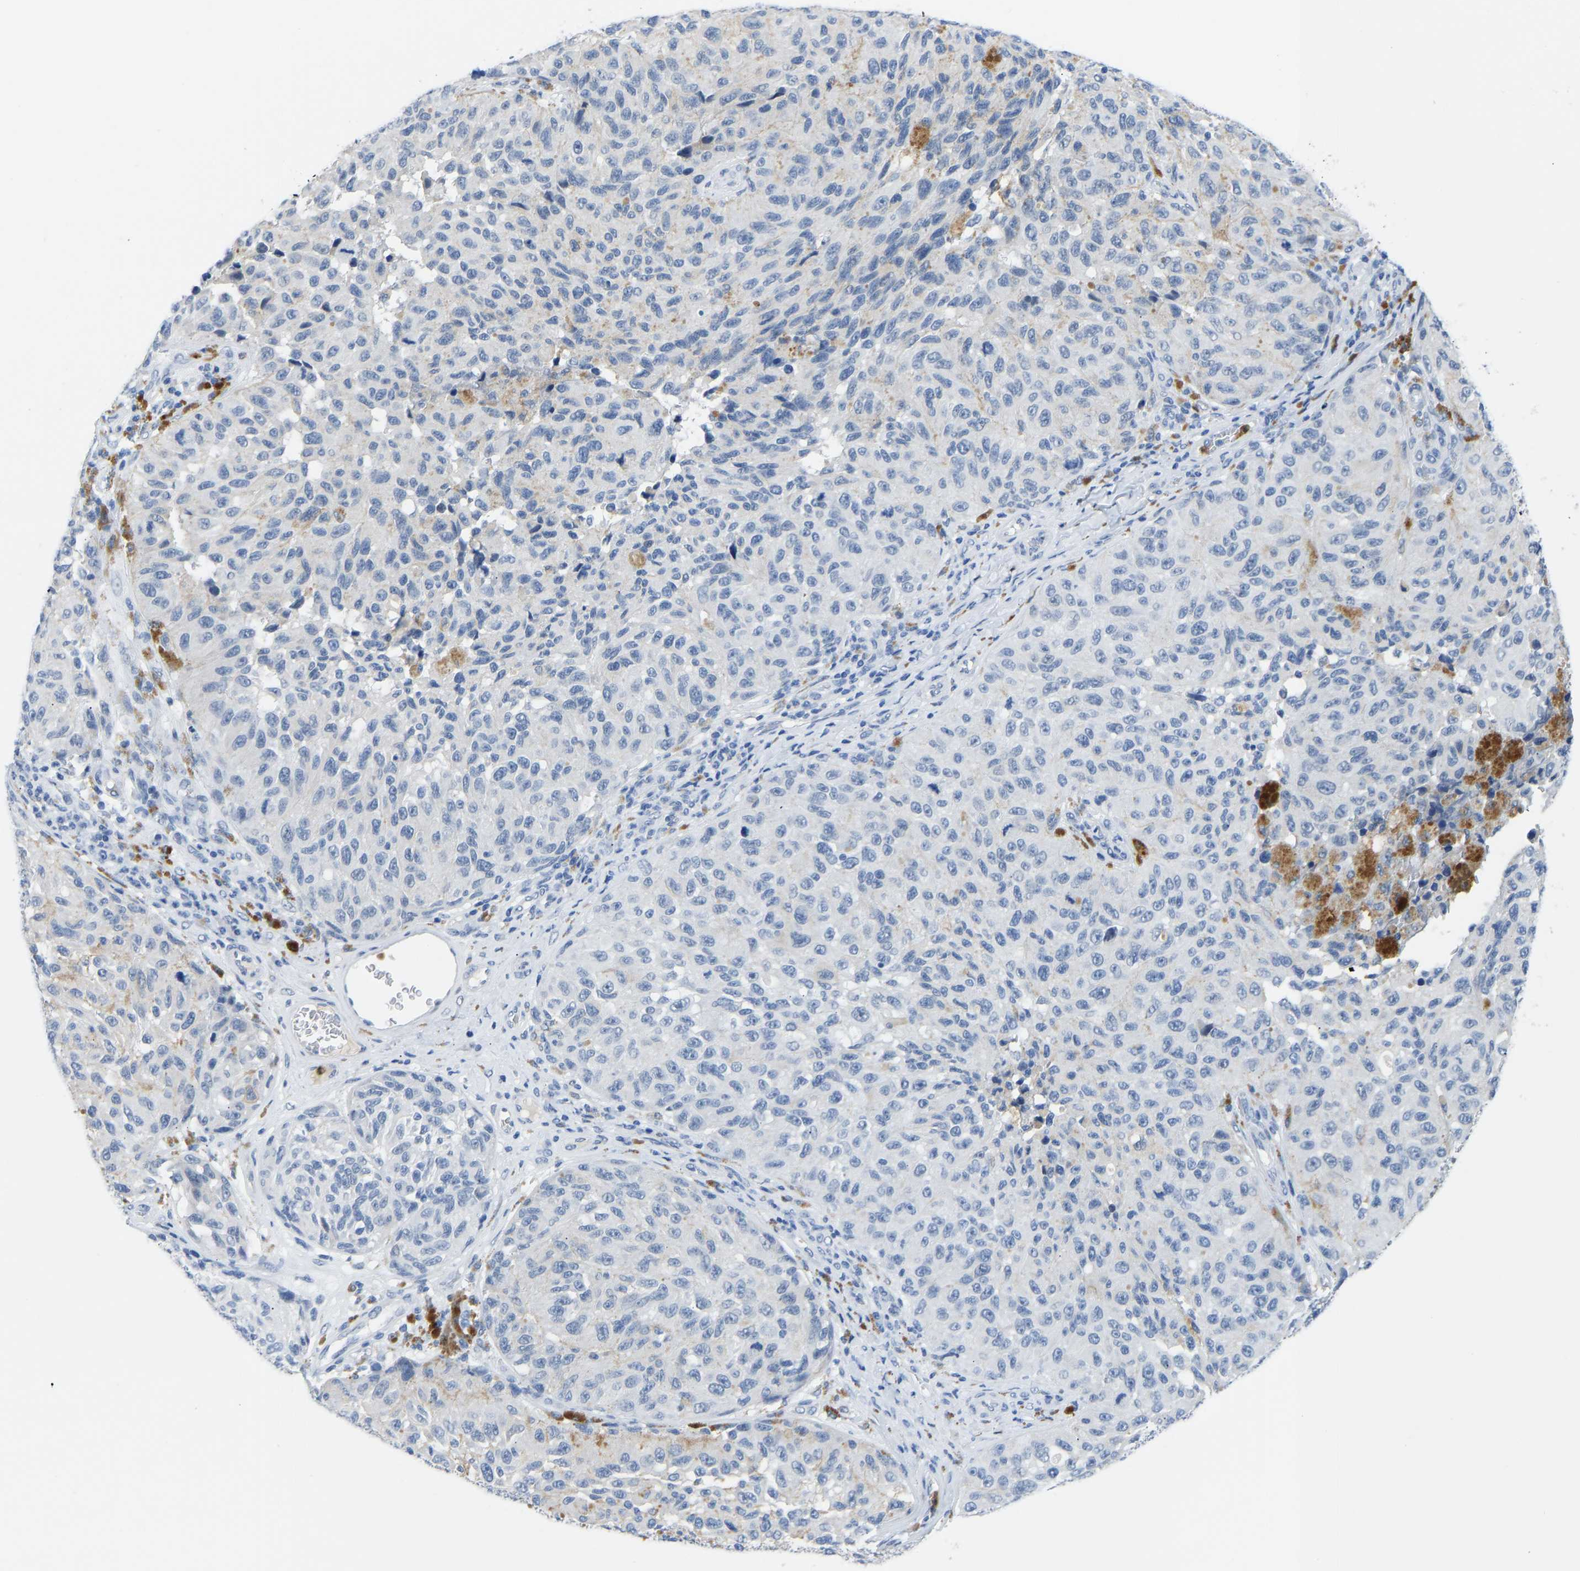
{"staining": {"intensity": "negative", "quantity": "none", "location": "none"}, "tissue": "melanoma", "cell_type": "Tumor cells", "image_type": "cancer", "snomed": [{"axis": "morphology", "description": "Malignant melanoma, NOS"}, {"axis": "topography", "description": "Skin"}], "caption": "Immunohistochemistry (IHC) histopathology image of neoplastic tissue: human malignant melanoma stained with DAB exhibits no significant protein staining in tumor cells.", "gene": "TXNDC2", "patient": {"sex": "female", "age": 73}}